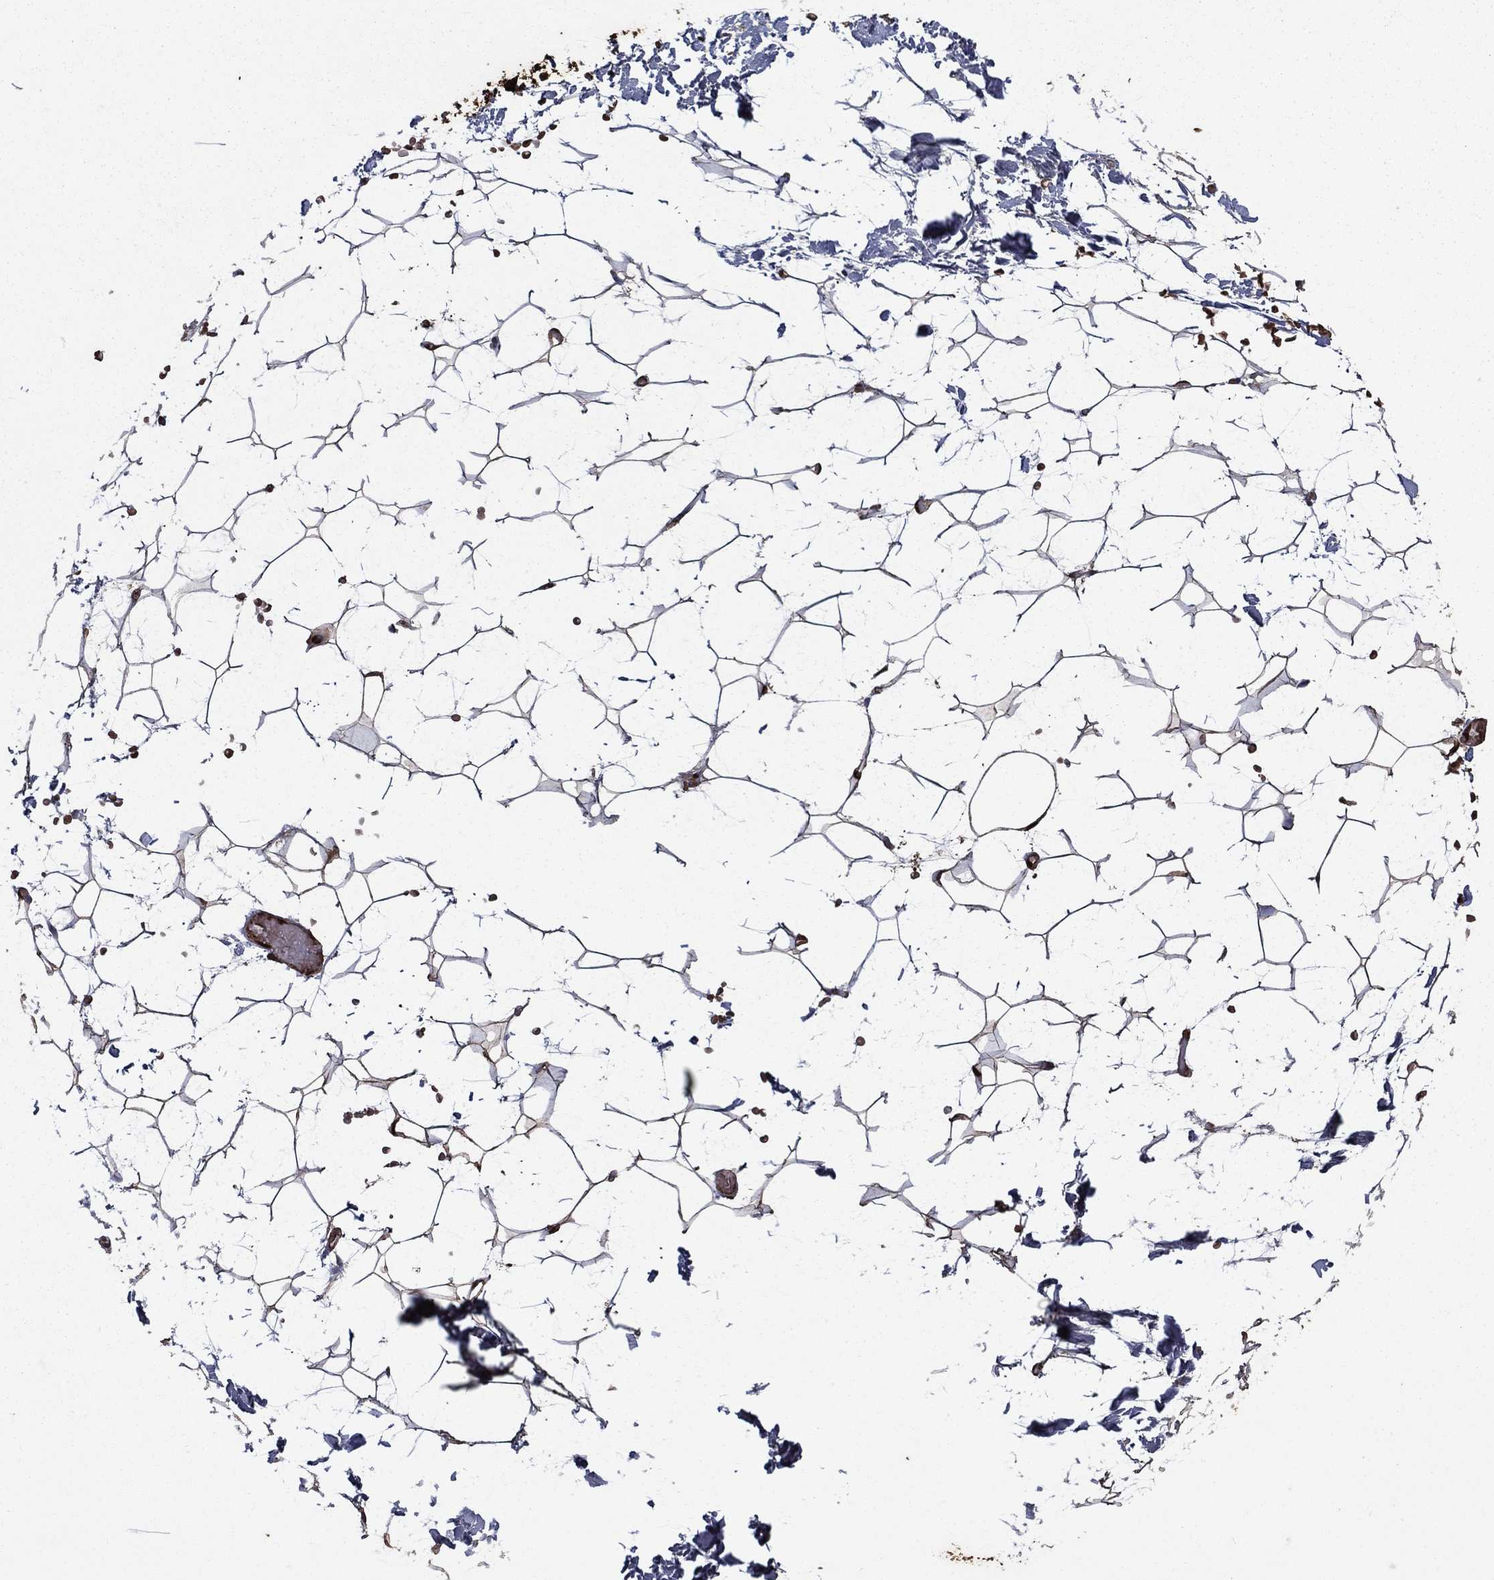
{"staining": {"intensity": "negative", "quantity": "none", "location": "none"}, "tissue": "adipose tissue", "cell_type": "Adipocytes", "image_type": "normal", "snomed": [{"axis": "morphology", "description": "Normal tissue, NOS"}, {"axis": "topography", "description": "Skin"}, {"axis": "topography", "description": "Peripheral nerve tissue"}], "caption": "IHC micrograph of benign human adipose tissue stained for a protein (brown), which displays no staining in adipocytes. (IHC, brightfield microscopy, high magnification).", "gene": "GAPDH", "patient": {"sex": "female", "age": 56}}